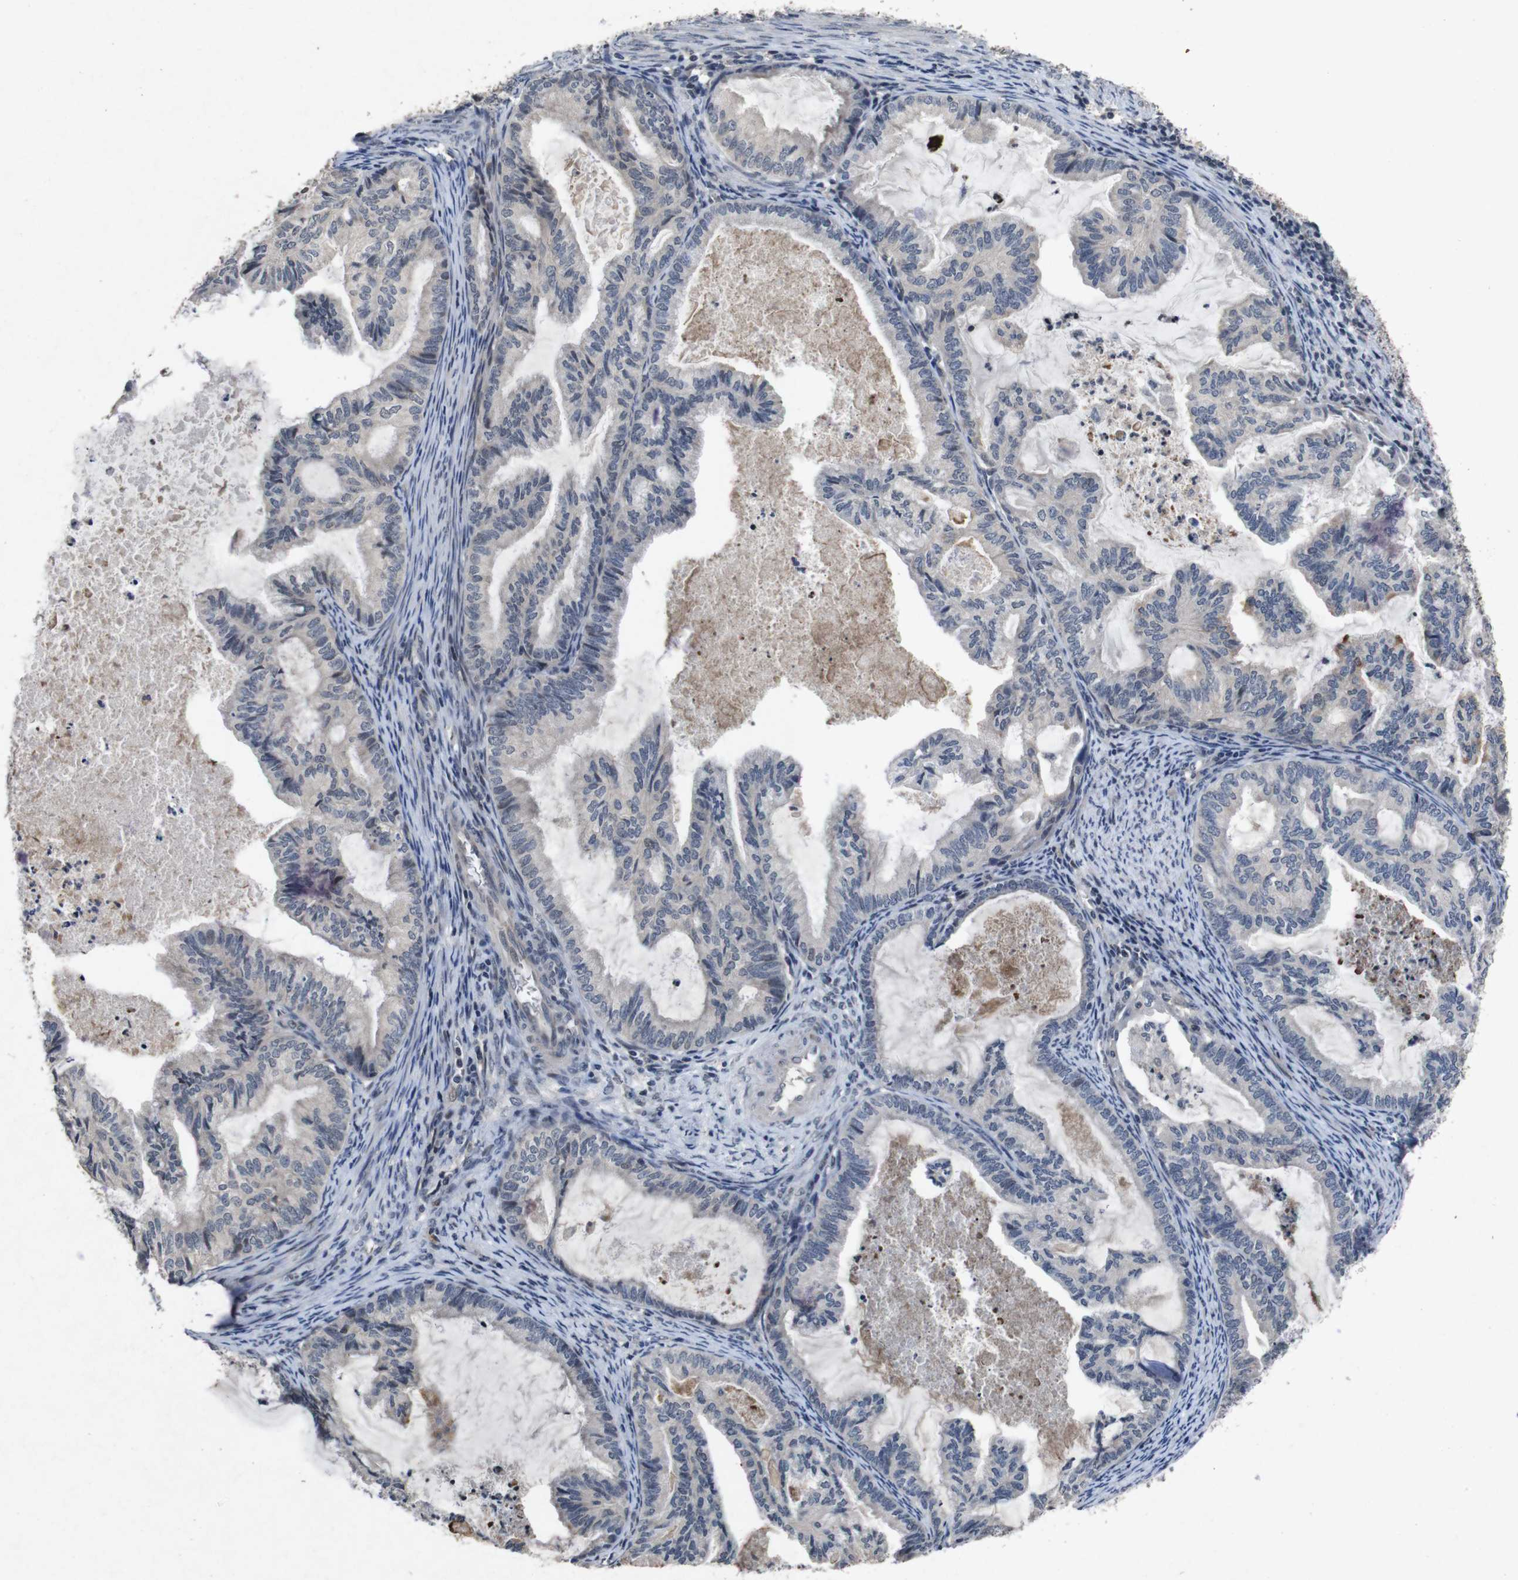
{"staining": {"intensity": "negative", "quantity": "none", "location": "none"}, "tissue": "cervical cancer", "cell_type": "Tumor cells", "image_type": "cancer", "snomed": [{"axis": "morphology", "description": "Normal tissue, NOS"}, {"axis": "morphology", "description": "Adenocarcinoma, NOS"}, {"axis": "topography", "description": "Cervix"}, {"axis": "topography", "description": "Endometrium"}], "caption": "Tumor cells show no significant positivity in adenocarcinoma (cervical).", "gene": "AKT3", "patient": {"sex": "female", "age": 86}}